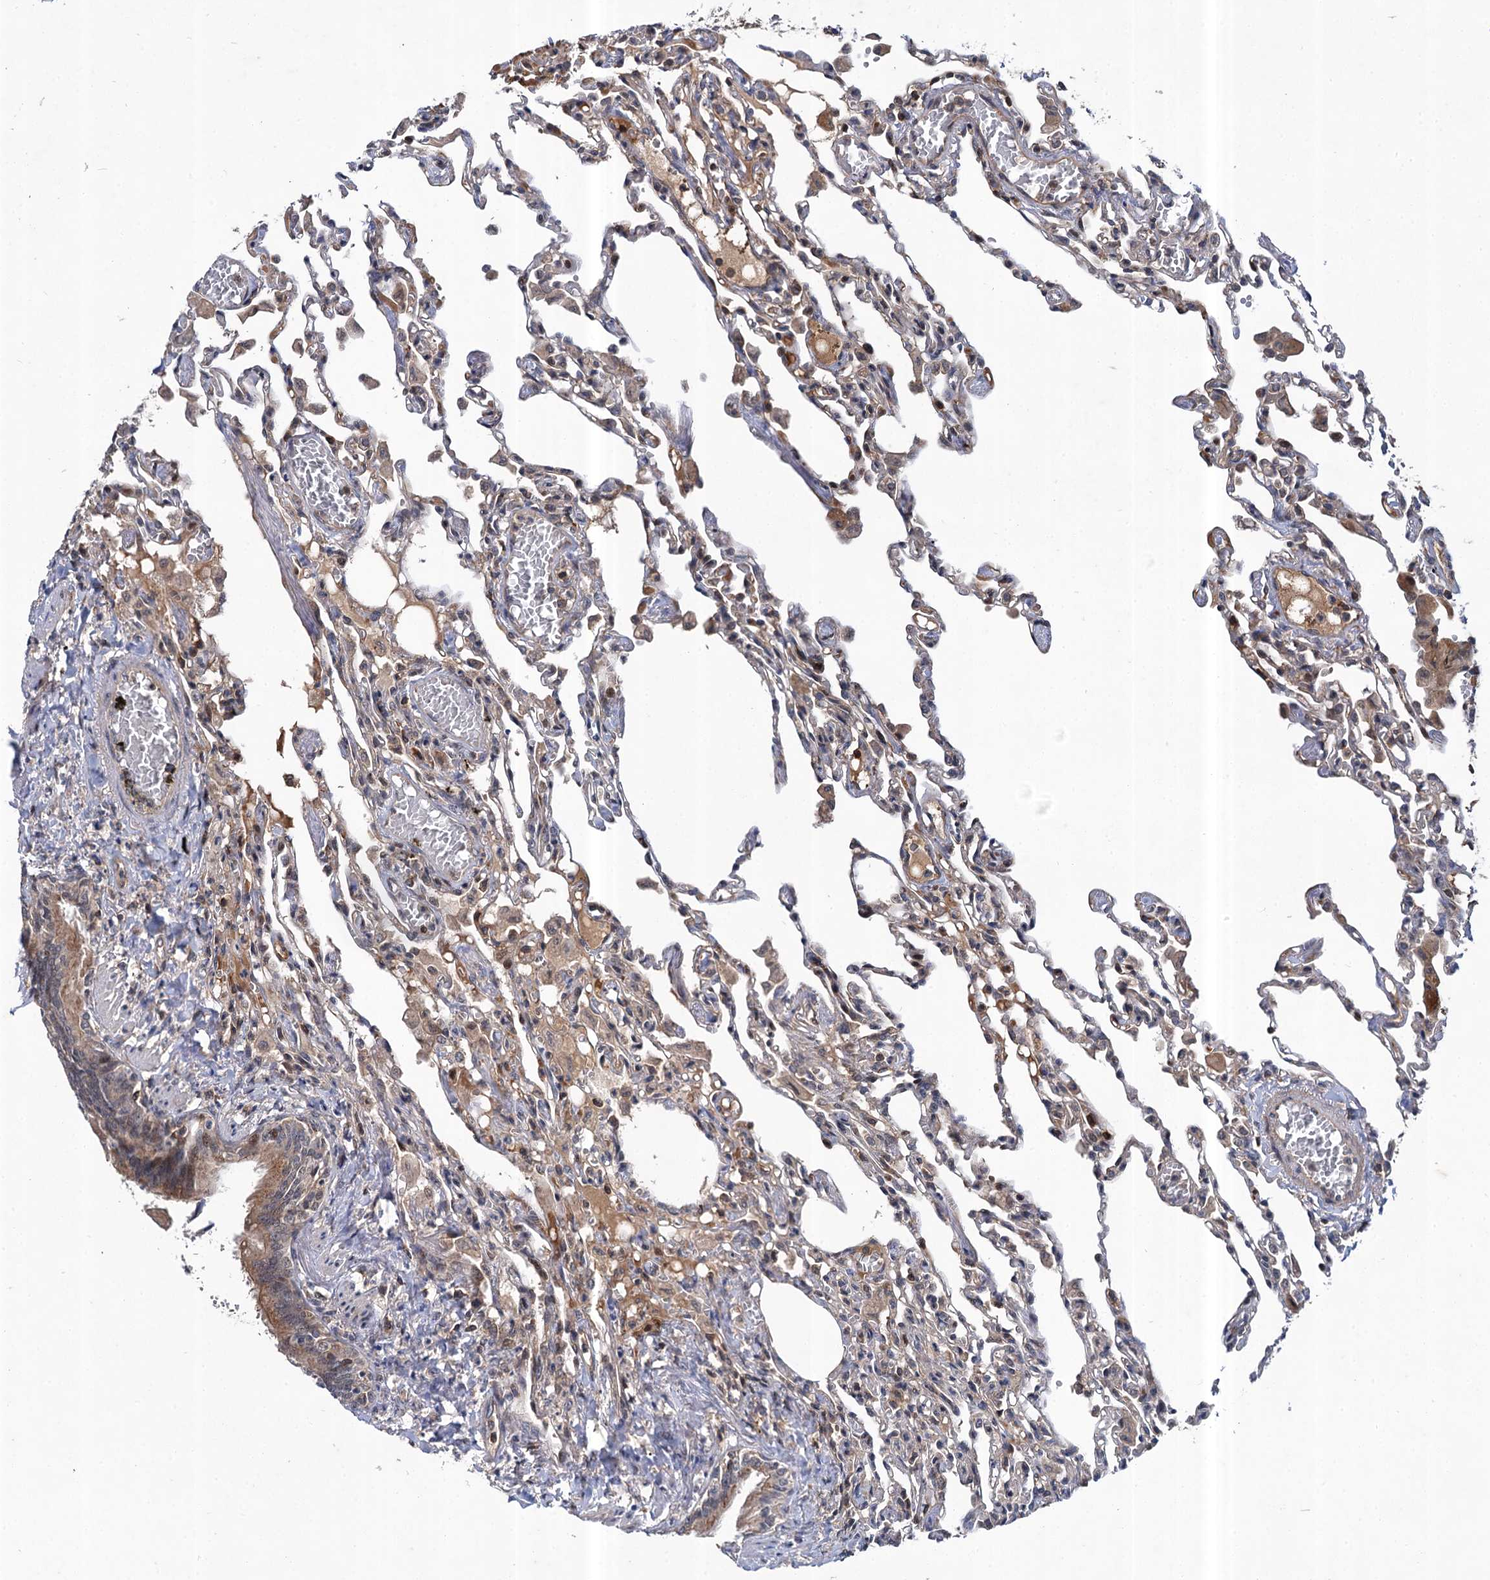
{"staining": {"intensity": "moderate", "quantity": "<25%", "location": "cytoplasmic/membranous,nuclear"}, "tissue": "lung", "cell_type": "Alveolar cells", "image_type": "normal", "snomed": [{"axis": "morphology", "description": "Normal tissue, NOS"}, {"axis": "topography", "description": "Bronchus"}, {"axis": "topography", "description": "Lung"}], "caption": "Alveolar cells display moderate cytoplasmic/membranous,nuclear positivity in approximately <25% of cells in normal lung. The staining was performed using DAB, with brown indicating positive protein expression. Nuclei are stained blue with hematoxylin.", "gene": "ABLIM1", "patient": {"sex": "female", "age": 49}}